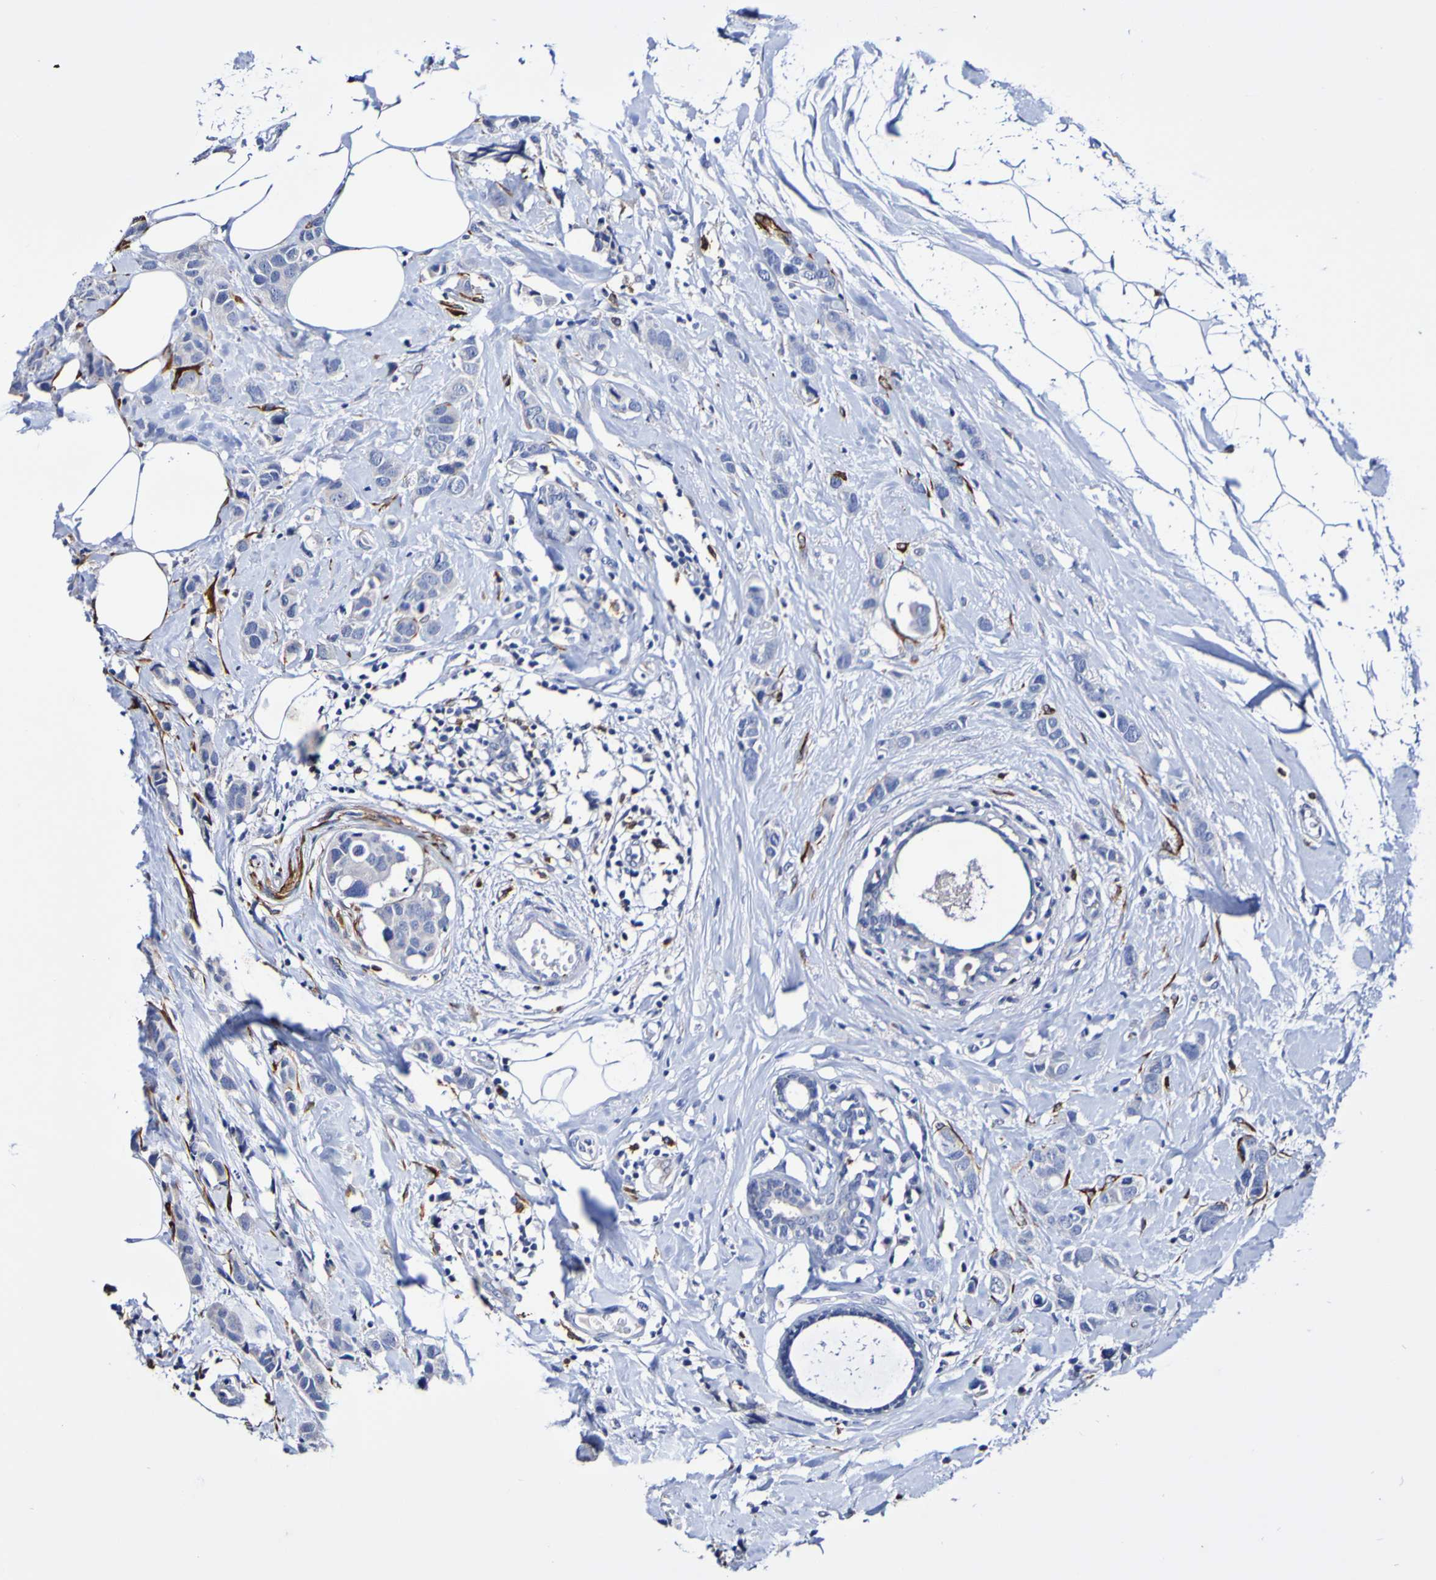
{"staining": {"intensity": "negative", "quantity": "none", "location": "none"}, "tissue": "breast cancer", "cell_type": "Tumor cells", "image_type": "cancer", "snomed": [{"axis": "morphology", "description": "Normal tissue, NOS"}, {"axis": "morphology", "description": "Duct carcinoma"}, {"axis": "topography", "description": "Breast"}], "caption": "Breast cancer was stained to show a protein in brown. There is no significant expression in tumor cells.", "gene": "SEZ6", "patient": {"sex": "female", "age": 50}}